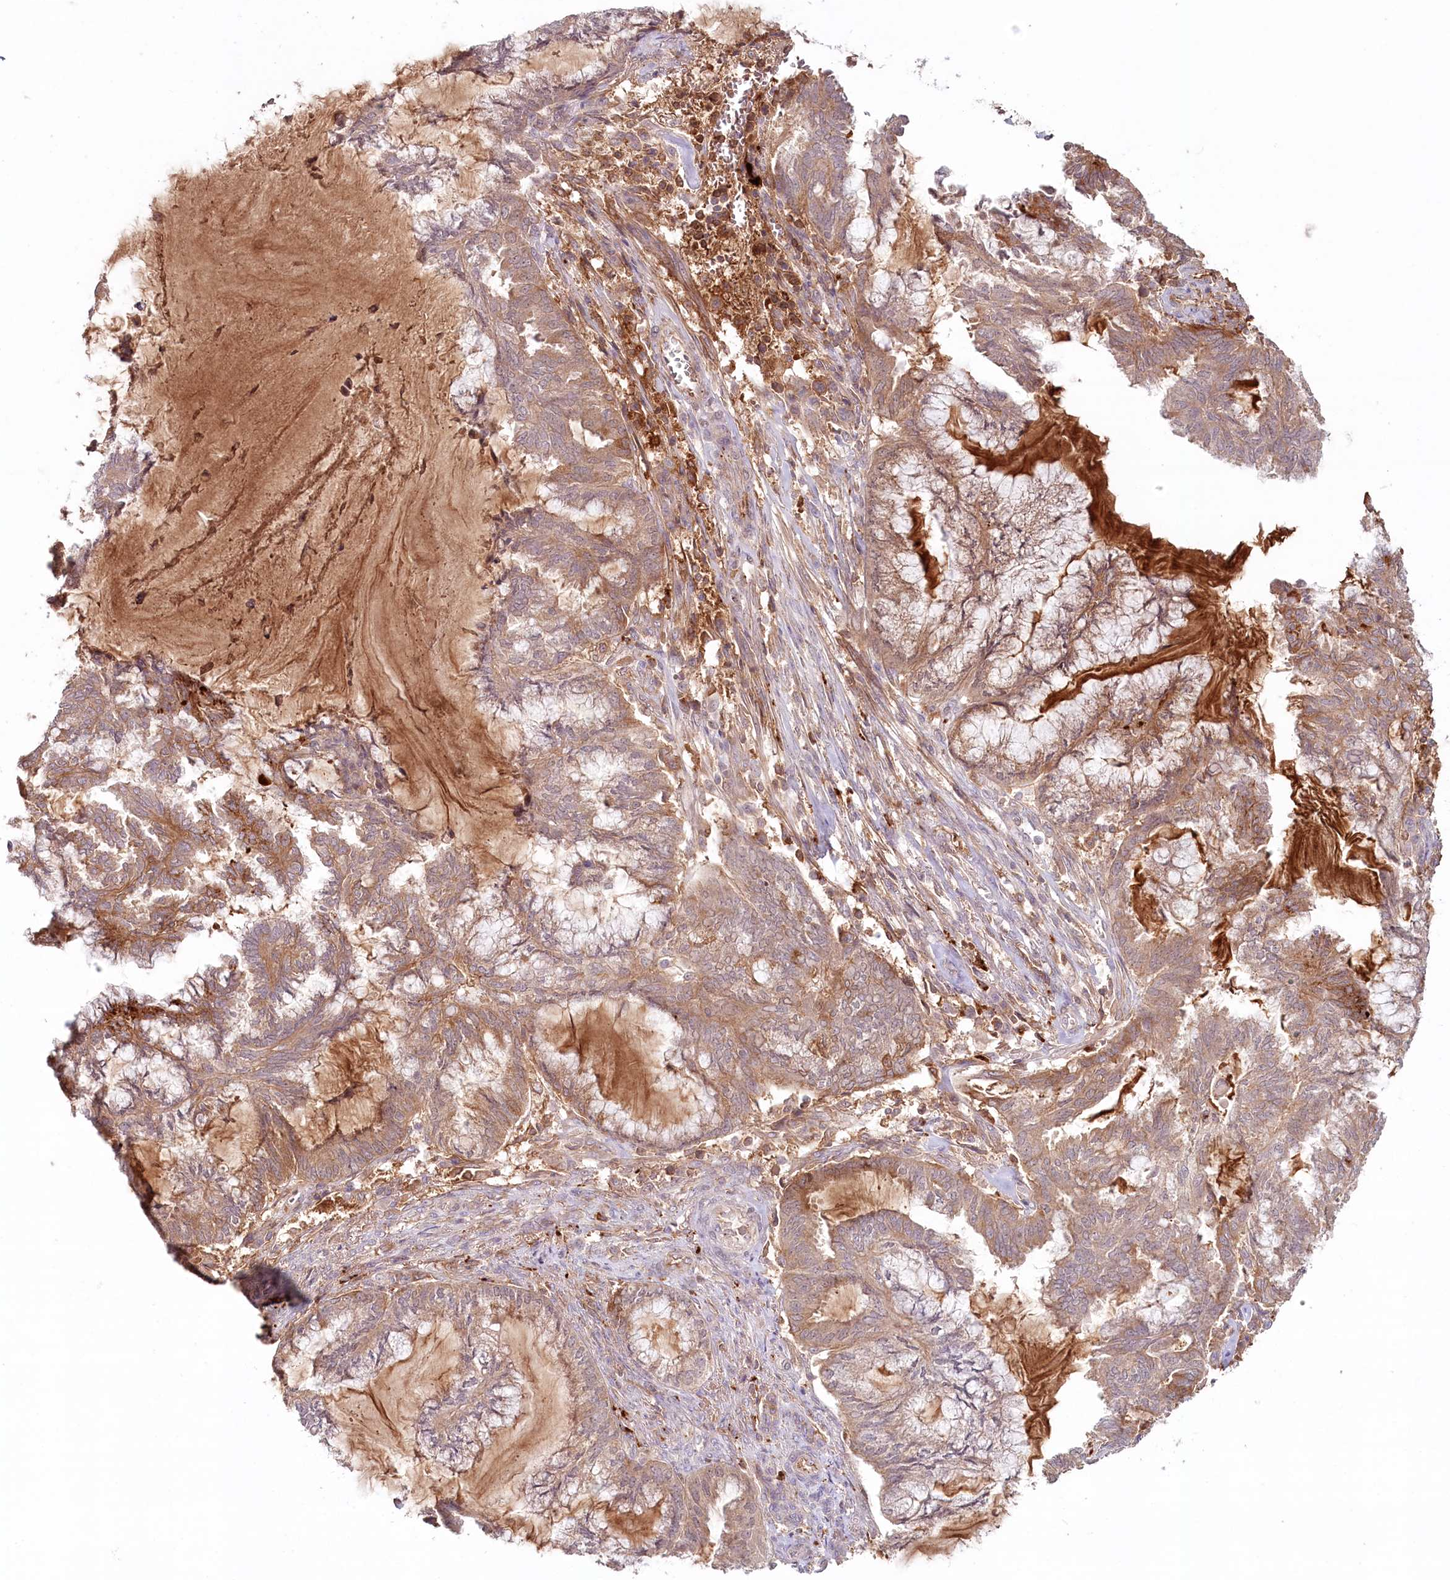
{"staining": {"intensity": "moderate", "quantity": ">75%", "location": "cytoplasmic/membranous"}, "tissue": "endometrial cancer", "cell_type": "Tumor cells", "image_type": "cancer", "snomed": [{"axis": "morphology", "description": "Adenocarcinoma, NOS"}, {"axis": "topography", "description": "Endometrium"}], "caption": "Immunohistochemical staining of endometrial cancer (adenocarcinoma) exhibits medium levels of moderate cytoplasmic/membranous expression in approximately >75% of tumor cells.", "gene": "PSAPL1", "patient": {"sex": "female", "age": 86}}